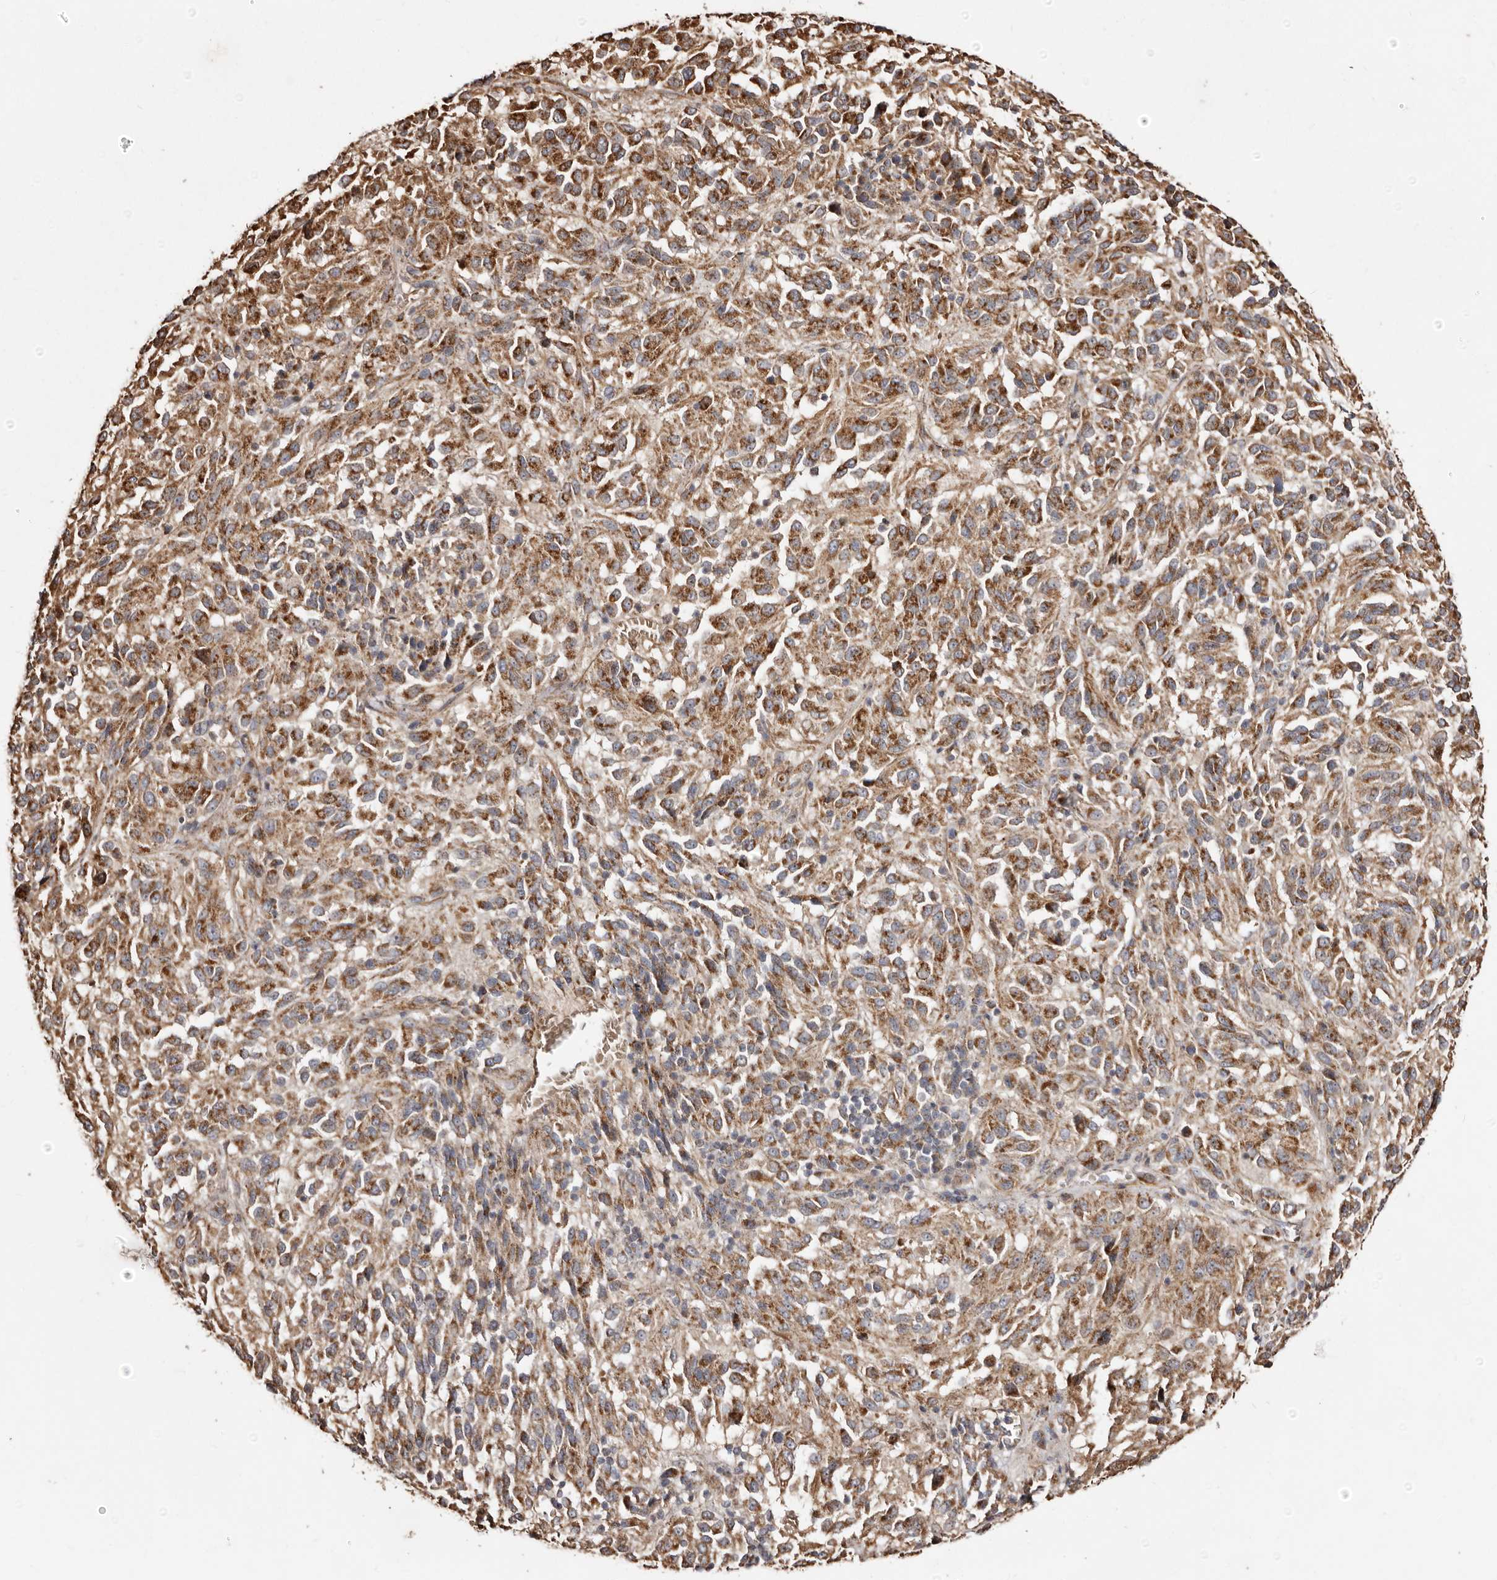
{"staining": {"intensity": "moderate", "quantity": ">75%", "location": "cytoplasmic/membranous"}, "tissue": "melanoma", "cell_type": "Tumor cells", "image_type": "cancer", "snomed": [{"axis": "morphology", "description": "Malignant melanoma, Metastatic site"}, {"axis": "topography", "description": "Lung"}], "caption": "A micrograph showing moderate cytoplasmic/membranous positivity in about >75% of tumor cells in melanoma, as visualized by brown immunohistochemical staining.", "gene": "MACC1", "patient": {"sex": "male", "age": 64}}